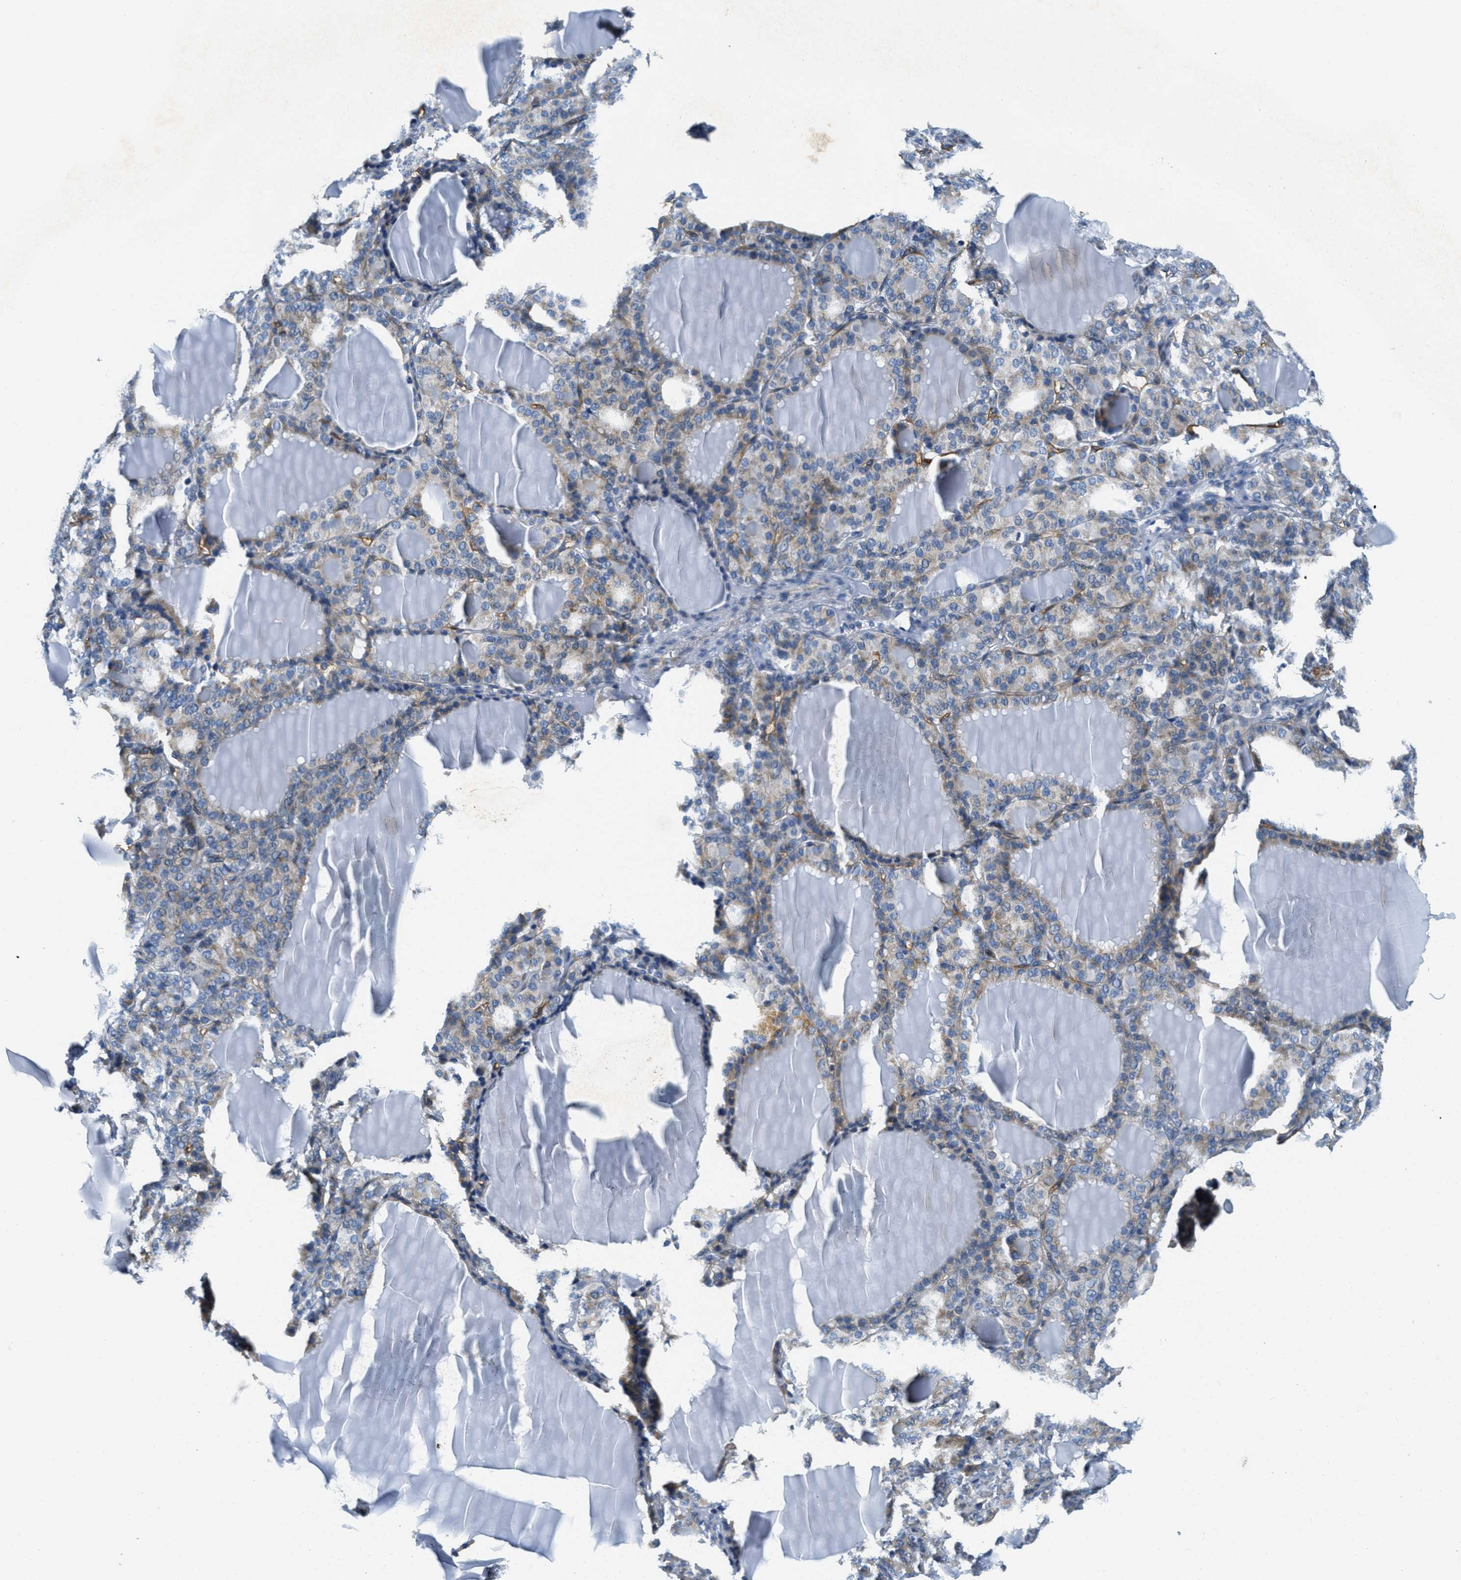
{"staining": {"intensity": "moderate", "quantity": "<25%", "location": "cytoplasmic/membranous"}, "tissue": "thyroid gland", "cell_type": "Glandular cells", "image_type": "normal", "snomed": [{"axis": "morphology", "description": "Normal tissue, NOS"}, {"axis": "topography", "description": "Thyroid gland"}], "caption": "This micrograph demonstrates unremarkable thyroid gland stained with immunohistochemistry to label a protein in brown. The cytoplasmic/membranous of glandular cells show moderate positivity for the protein. Nuclei are counter-stained blue.", "gene": "CA4", "patient": {"sex": "female", "age": 28}}